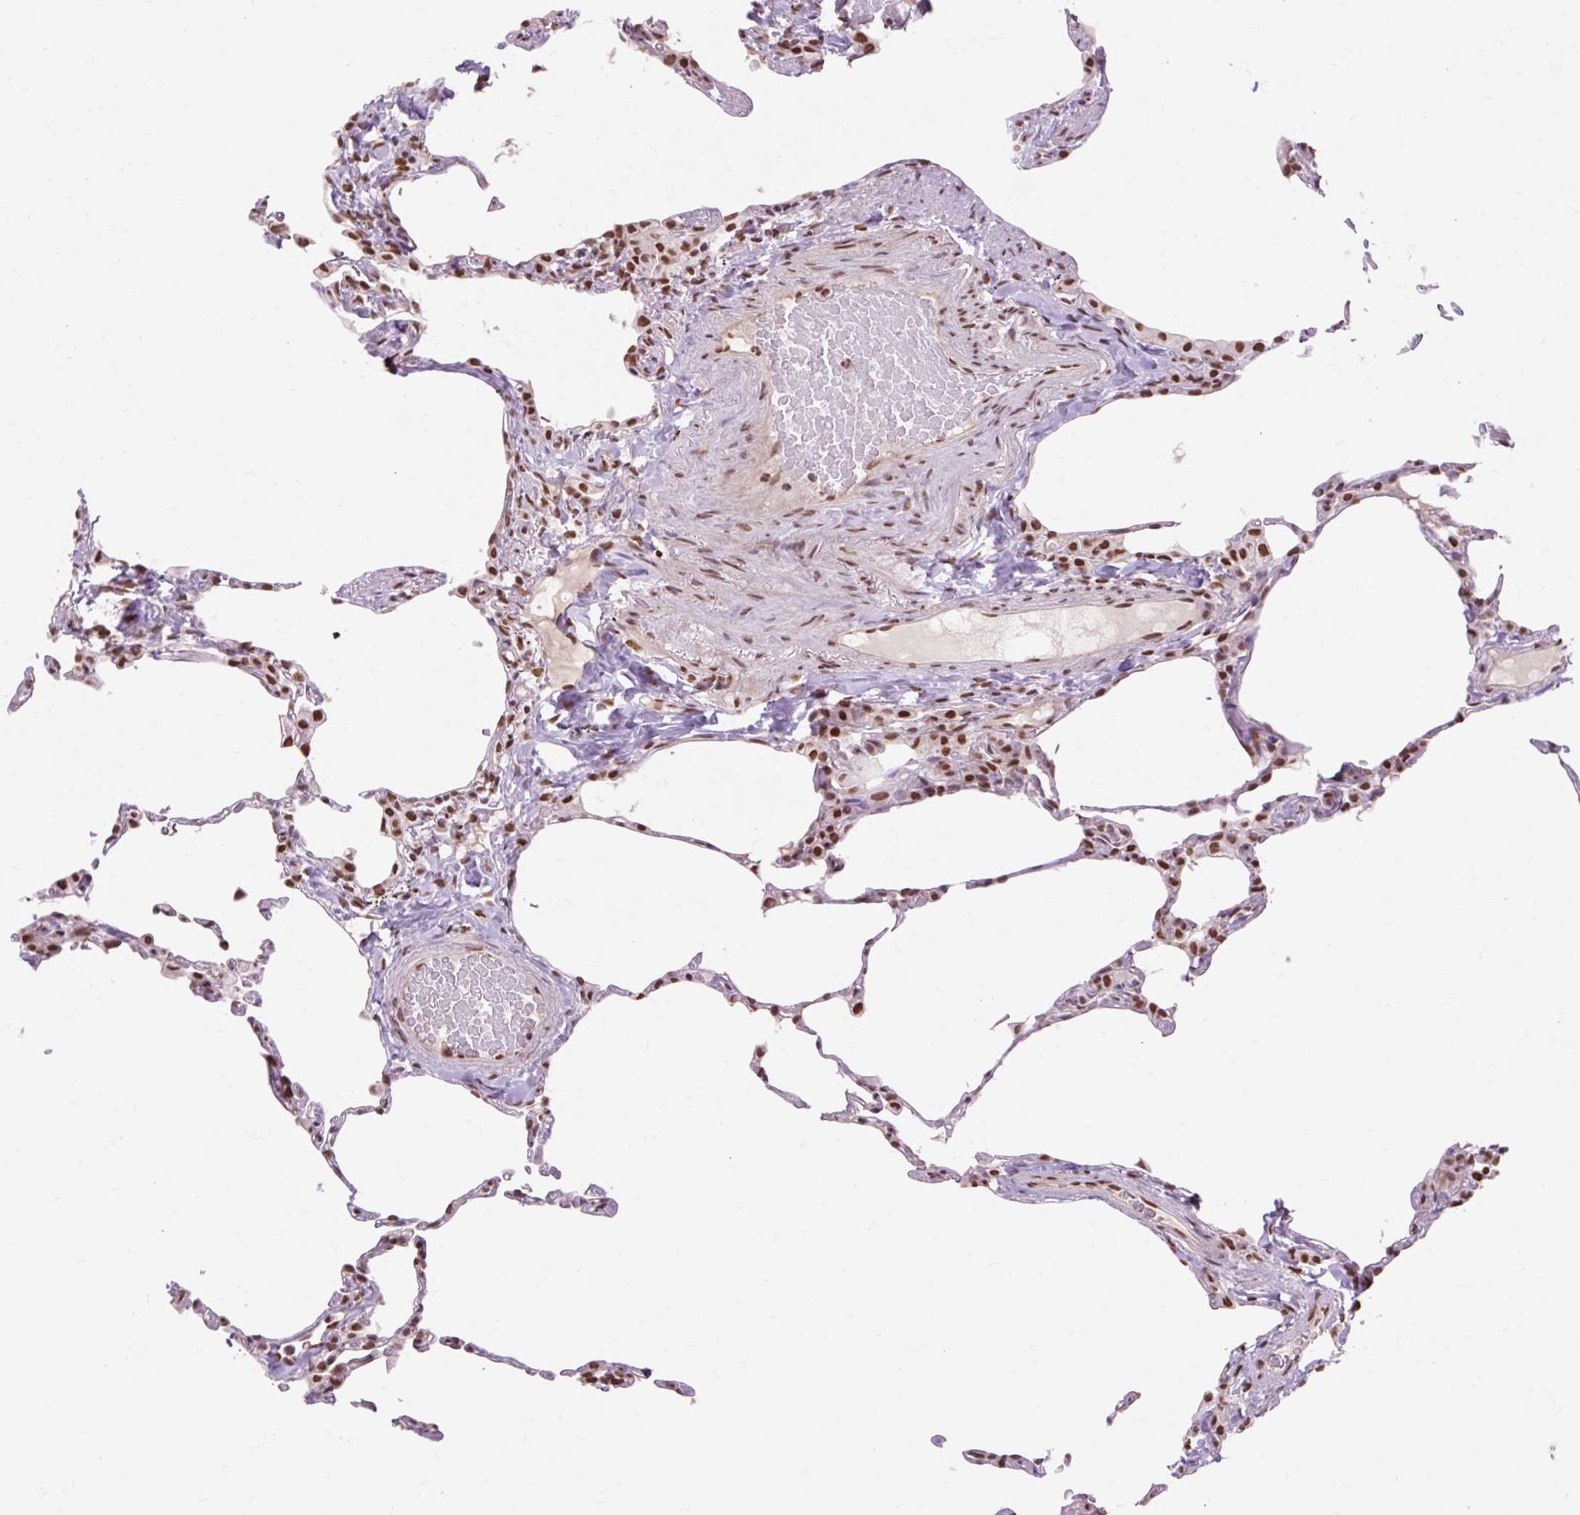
{"staining": {"intensity": "strong", "quantity": "25%-75%", "location": "nuclear"}, "tissue": "lung", "cell_type": "Alveolar cells", "image_type": "normal", "snomed": [{"axis": "morphology", "description": "Normal tissue, NOS"}, {"axis": "topography", "description": "Lung"}], "caption": "Protein analysis of benign lung reveals strong nuclear staining in approximately 25%-75% of alveolar cells. (IHC, brightfield microscopy, high magnification).", "gene": "ENSG00000261832", "patient": {"sex": "female", "age": 57}}